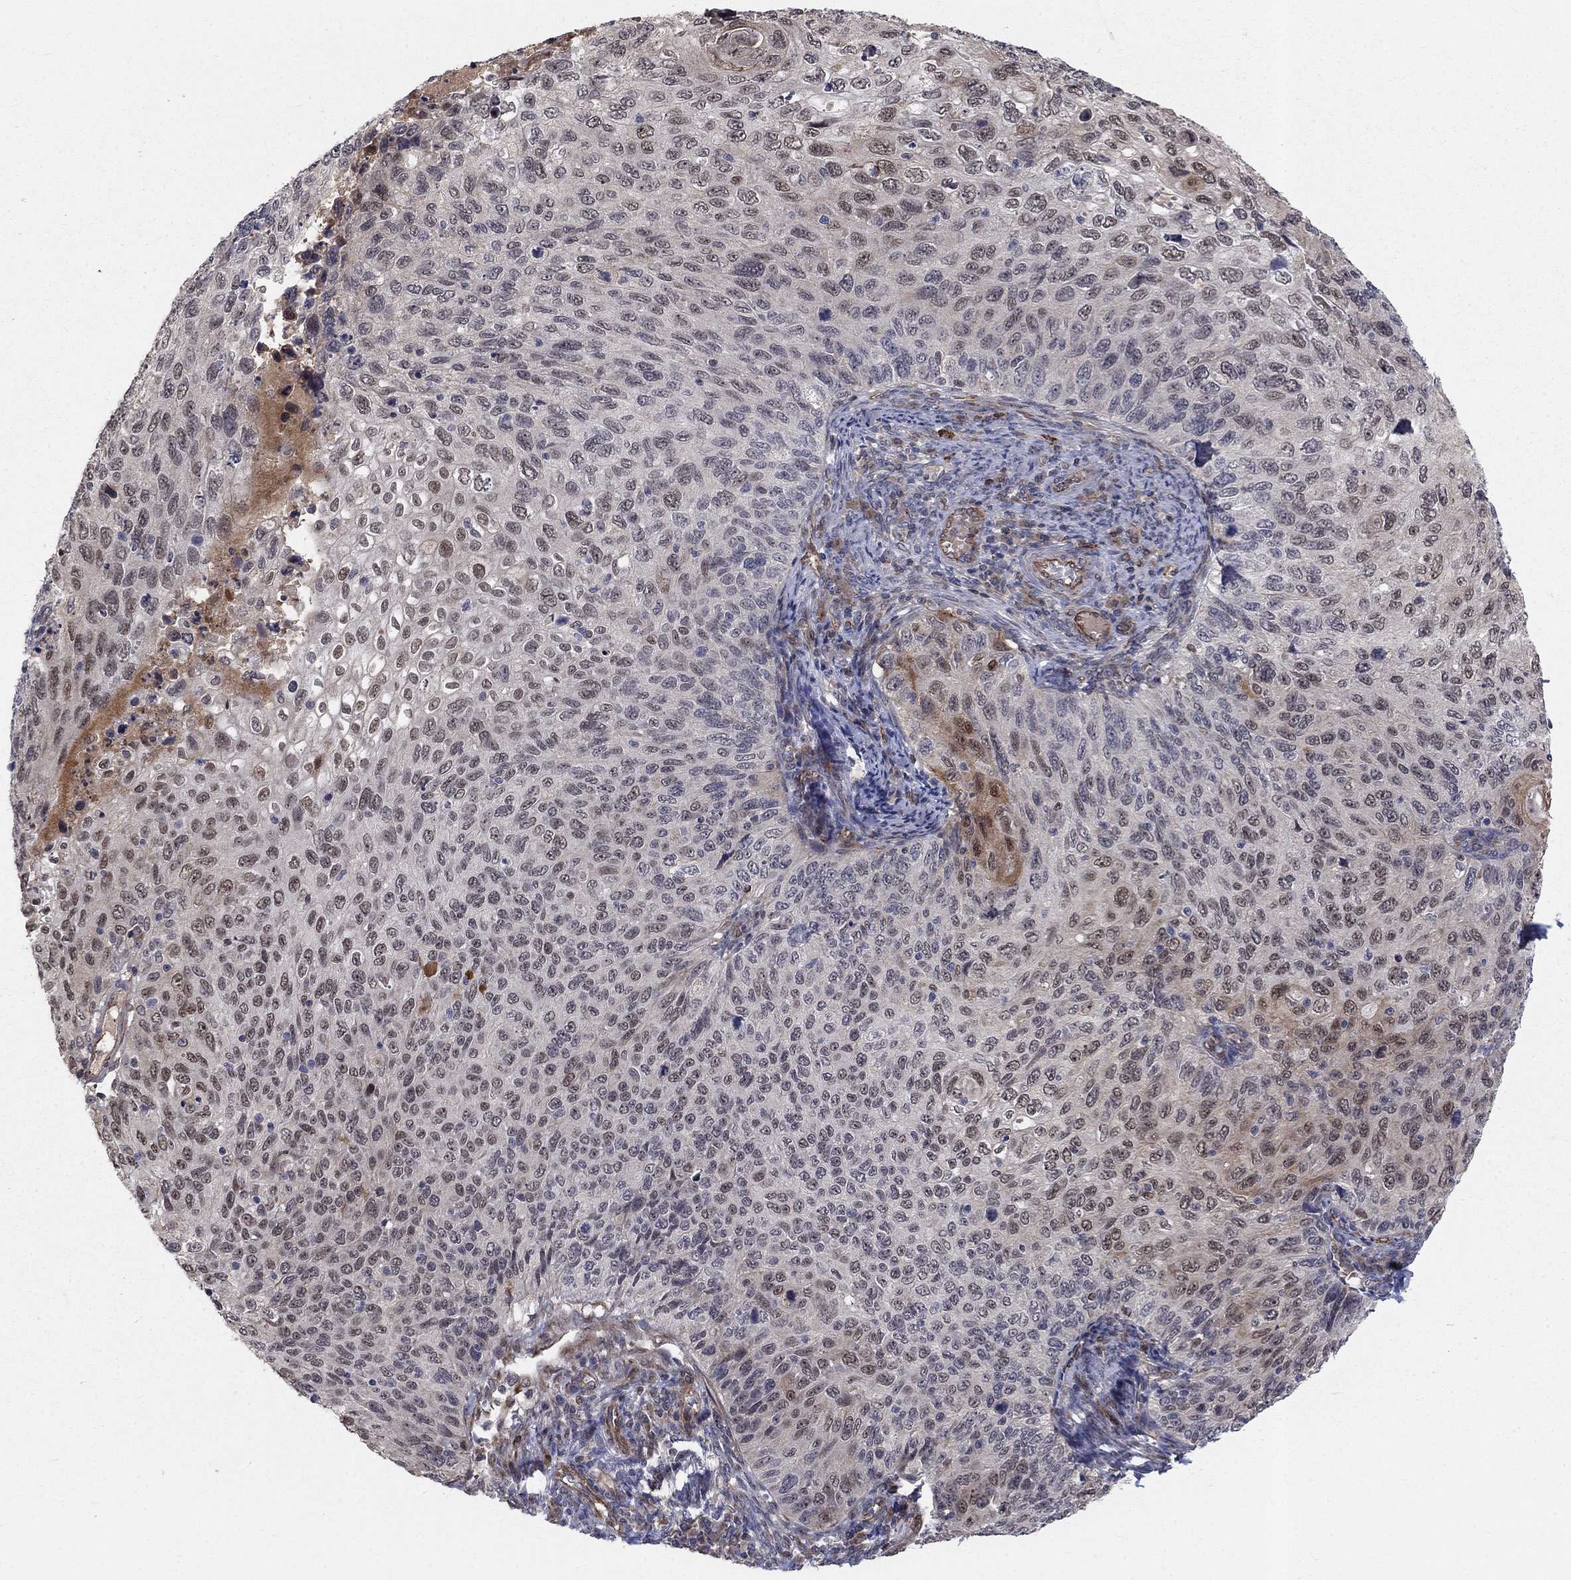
{"staining": {"intensity": "weak", "quantity": "<25%", "location": "nuclear"}, "tissue": "cervical cancer", "cell_type": "Tumor cells", "image_type": "cancer", "snomed": [{"axis": "morphology", "description": "Squamous cell carcinoma, NOS"}, {"axis": "topography", "description": "Cervix"}], "caption": "Immunohistochemistry histopathology image of cervical cancer stained for a protein (brown), which exhibits no expression in tumor cells. (Immunohistochemistry, brightfield microscopy, high magnification).", "gene": "MSRA", "patient": {"sex": "female", "age": 70}}